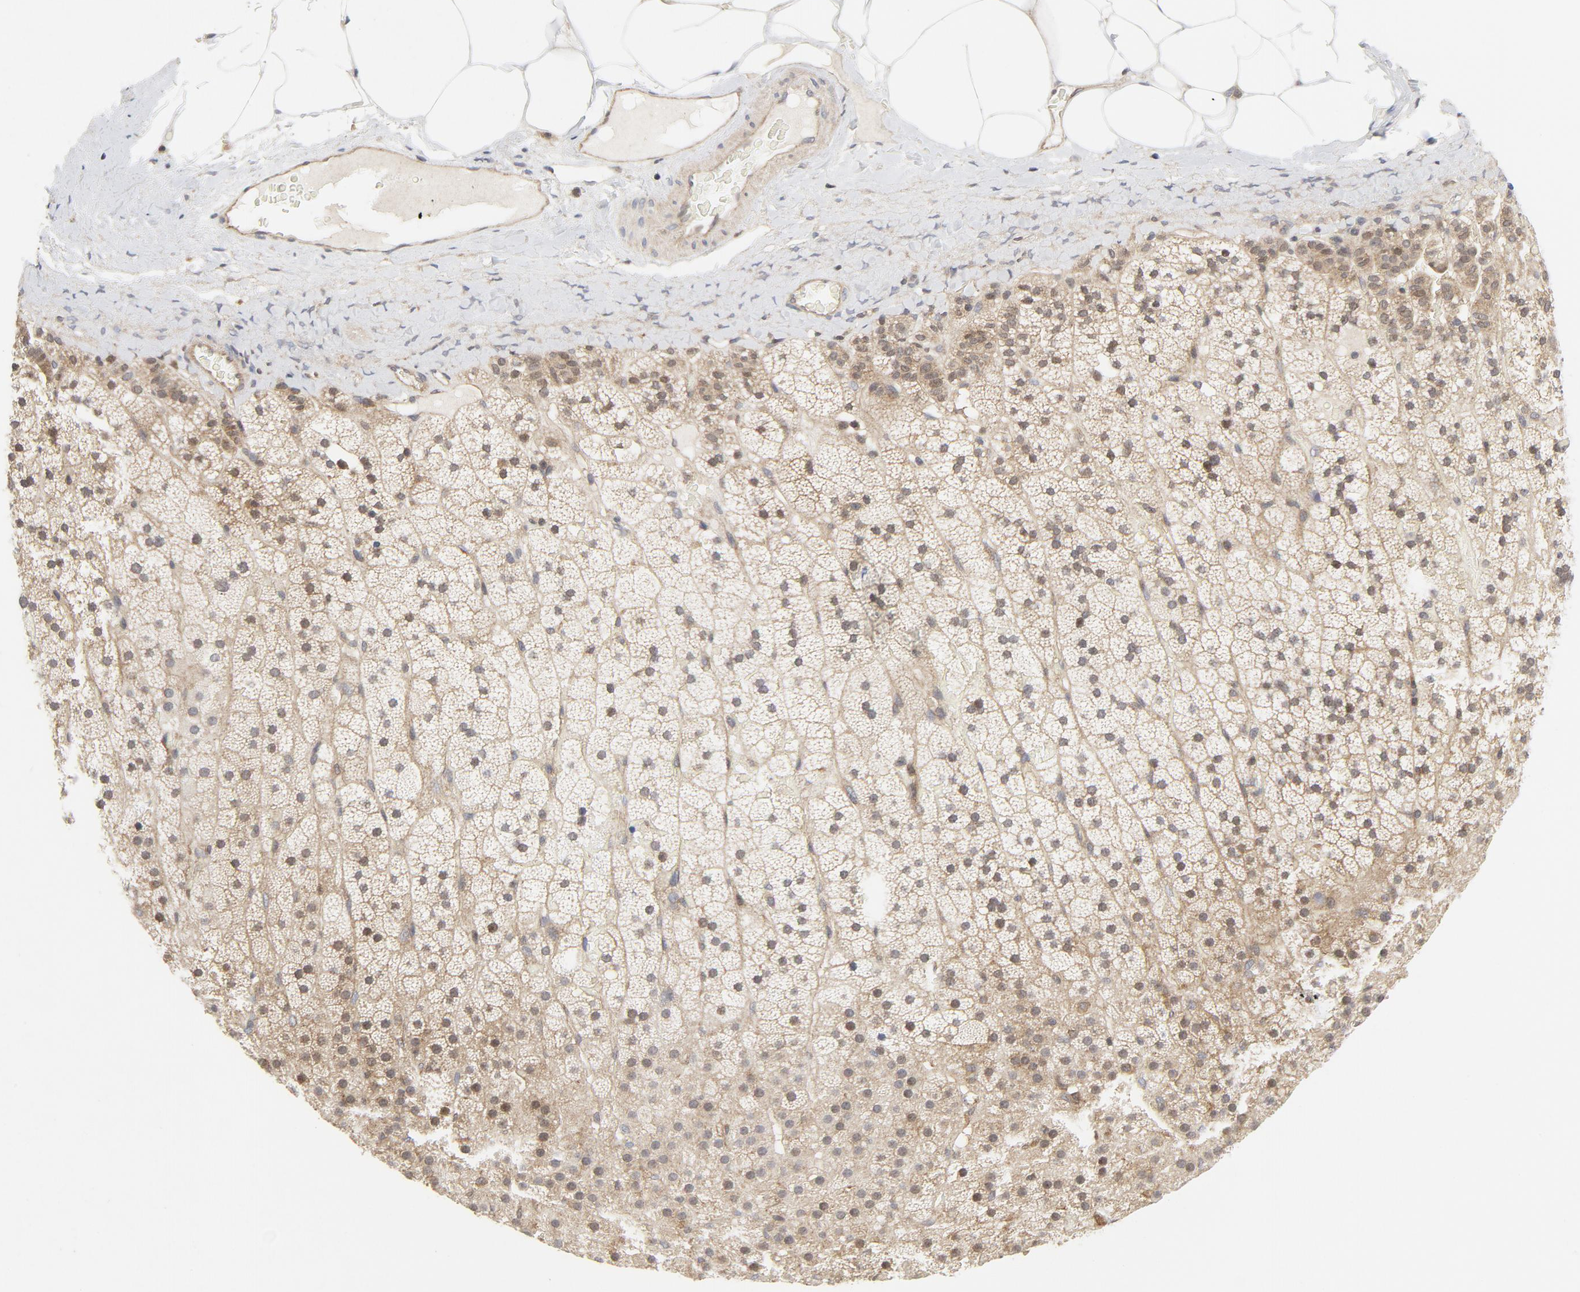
{"staining": {"intensity": "weak", "quantity": ">75%", "location": "cytoplasmic/membranous,nuclear"}, "tissue": "adrenal gland", "cell_type": "Glandular cells", "image_type": "normal", "snomed": [{"axis": "morphology", "description": "Normal tissue, NOS"}, {"axis": "topography", "description": "Adrenal gland"}], "caption": "The photomicrograph demonstrates immunohistochemical staining of benign adrenal gland. There is weak cytoplasmic/membranous,nuclear positivity is seen in about >75% of glandular cells.", "gene": "MAP2K7", "patient": {"sex": "male", "age": 35}}